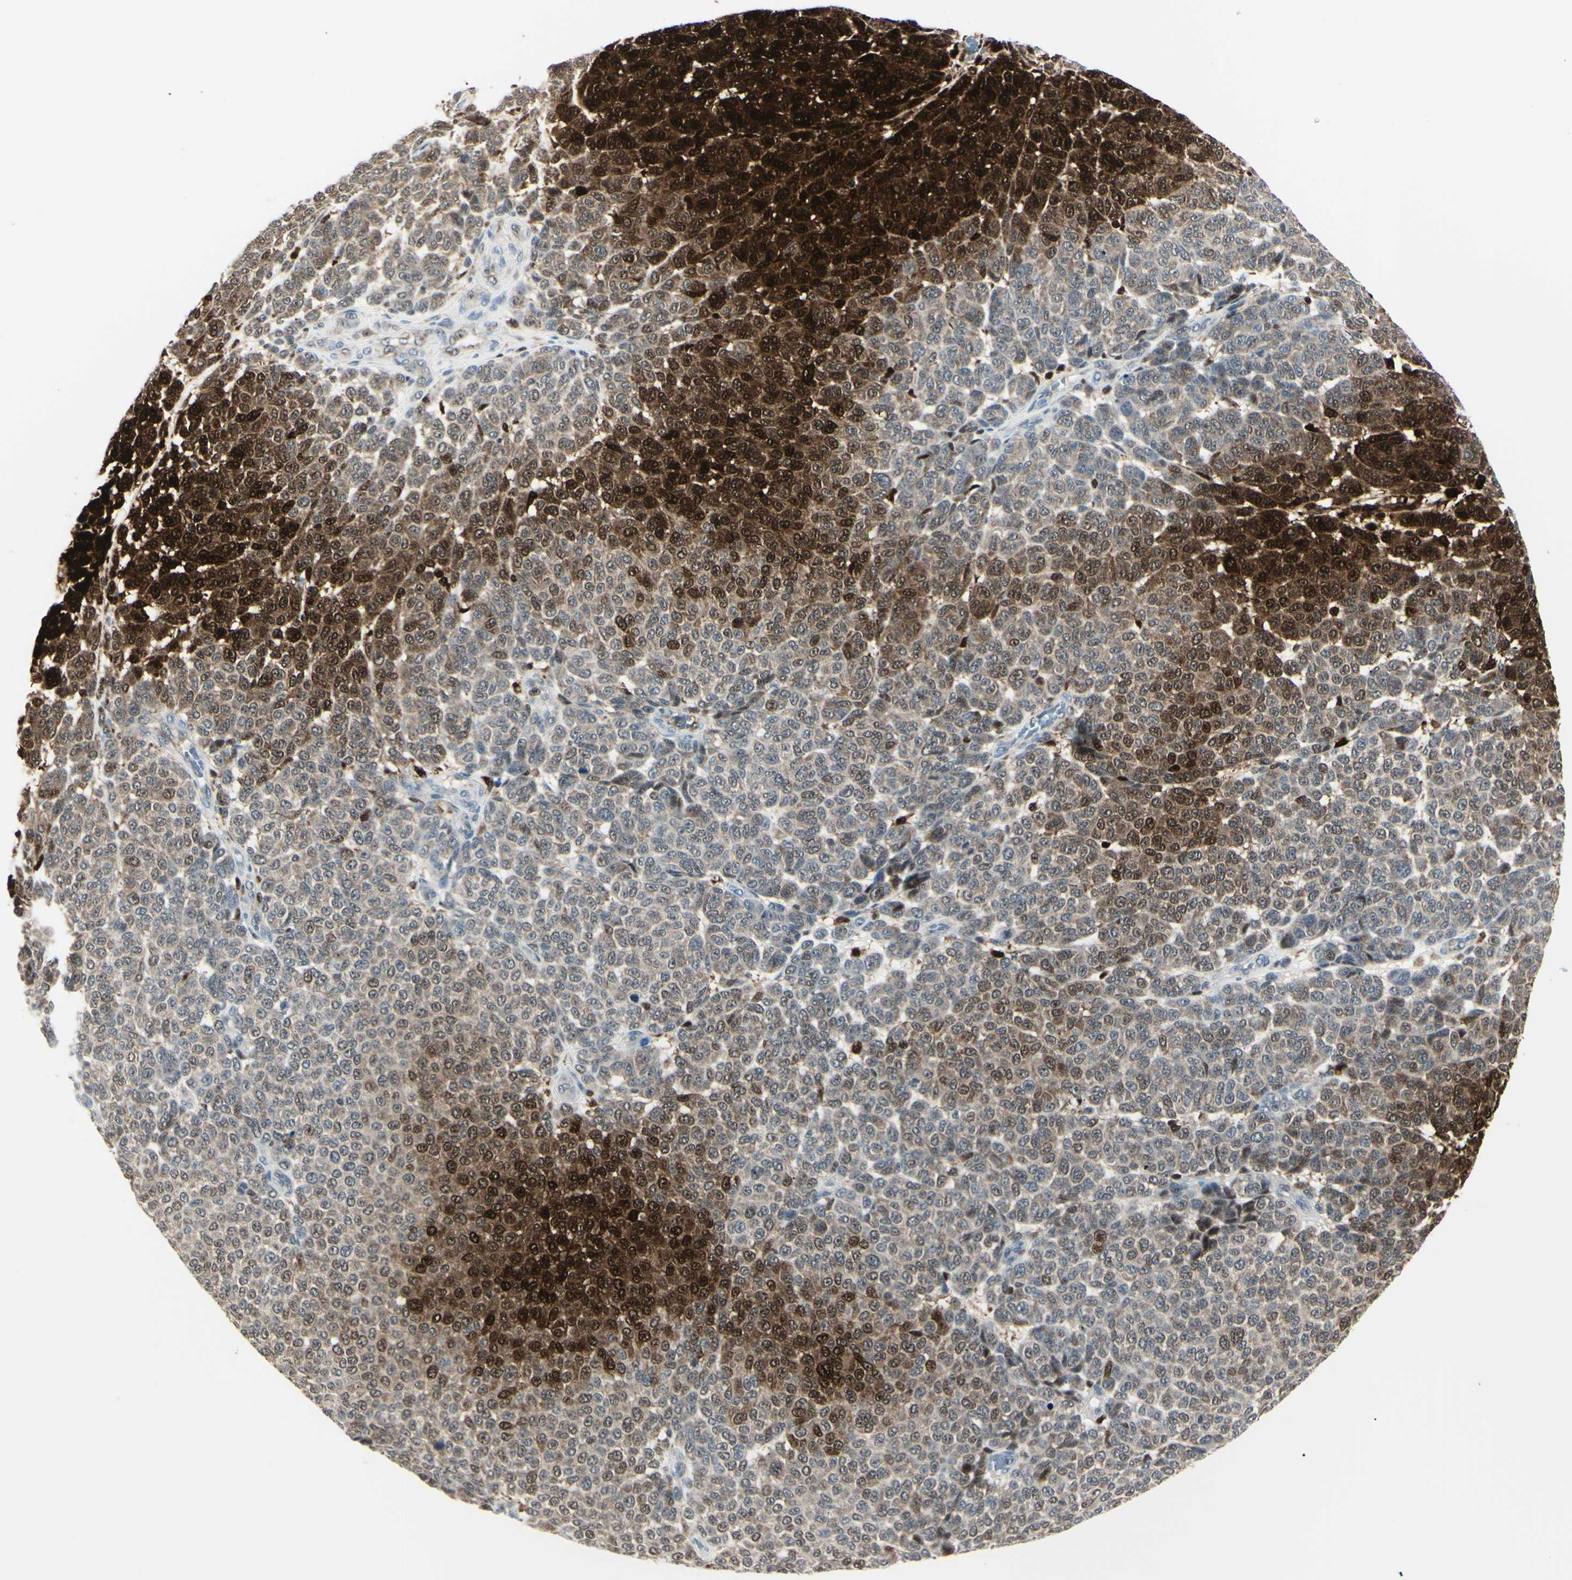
{"staining": {"intensity": "strong", "quantity": "25%-75%", "location": "cytoplasmic/membranous,nuclear"}, "tissue": "melanoma", "cell_type": "Tumor cells", "image_type": "cancer", "snomed": [{"axis": "morphology", "description": "Malignant melanoma, NOS"}, {"axis": "topography", "description": "Skin"}], "caption": "This is an image of IHC staining of melanoma, which shows strong staining in the cytoplasmic/membranous and nuclear of tumor cells.", "gene": "PGK1", "patient": {"sex": "male", "age": 59}}